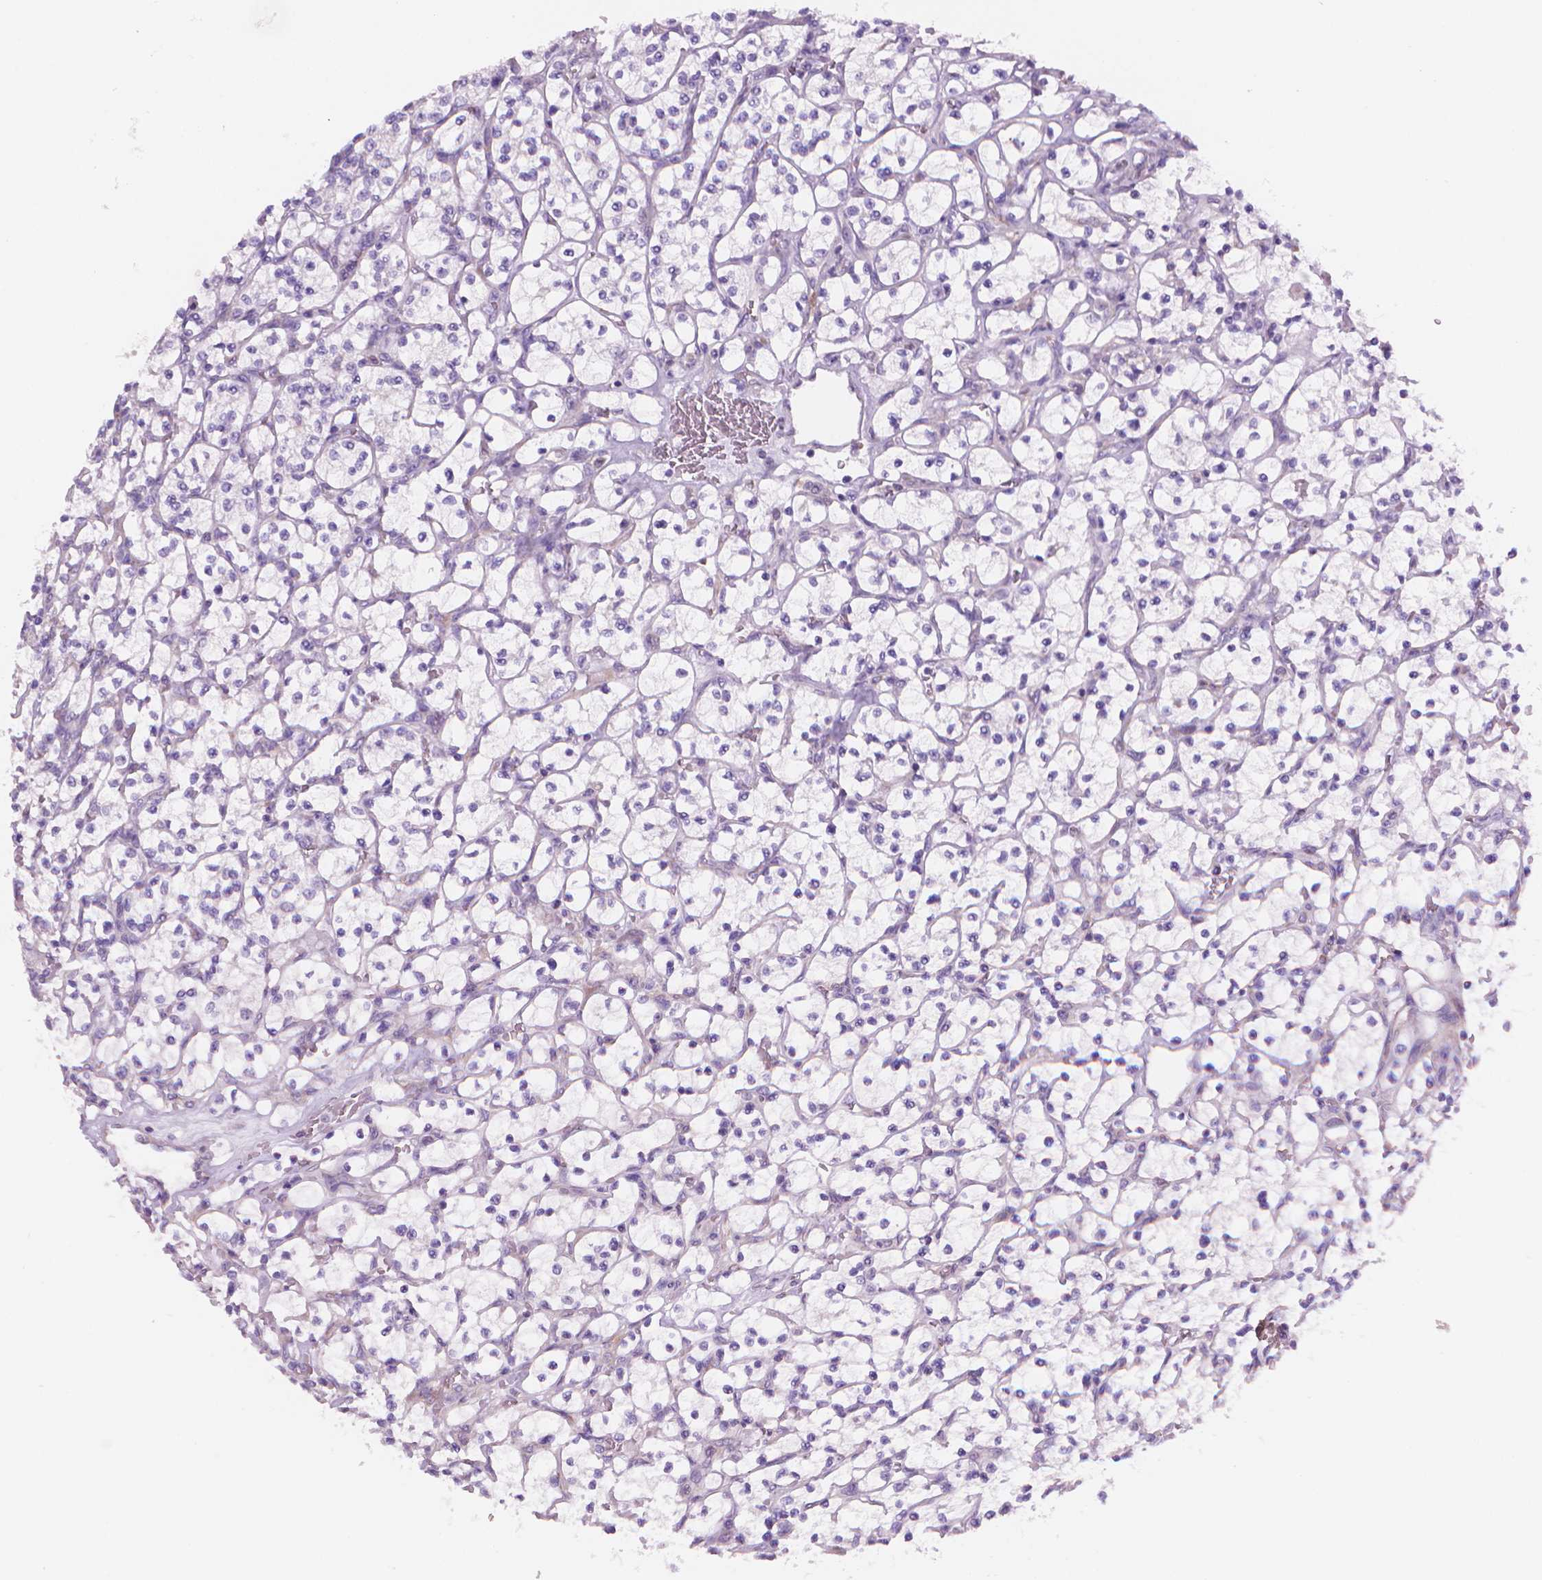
{"staining": {"intensity": "negative", "quantity": "none", "location": "none"}, "tissue": "renal cancer", "cell_type": "Tumor cells", "image_type": "cancer", "snomed": [{"axis": "morphology", "description": "Adenocarcinoma, NOS"}, {"axis": "topography", "description": "Kidney"}], "caption": "Image shows no protein staining in tumor cells of renal adenocarcinoma tissue.", "gene": "ENSG00000187186", "patient": {"sex": "female", "age": 64}}